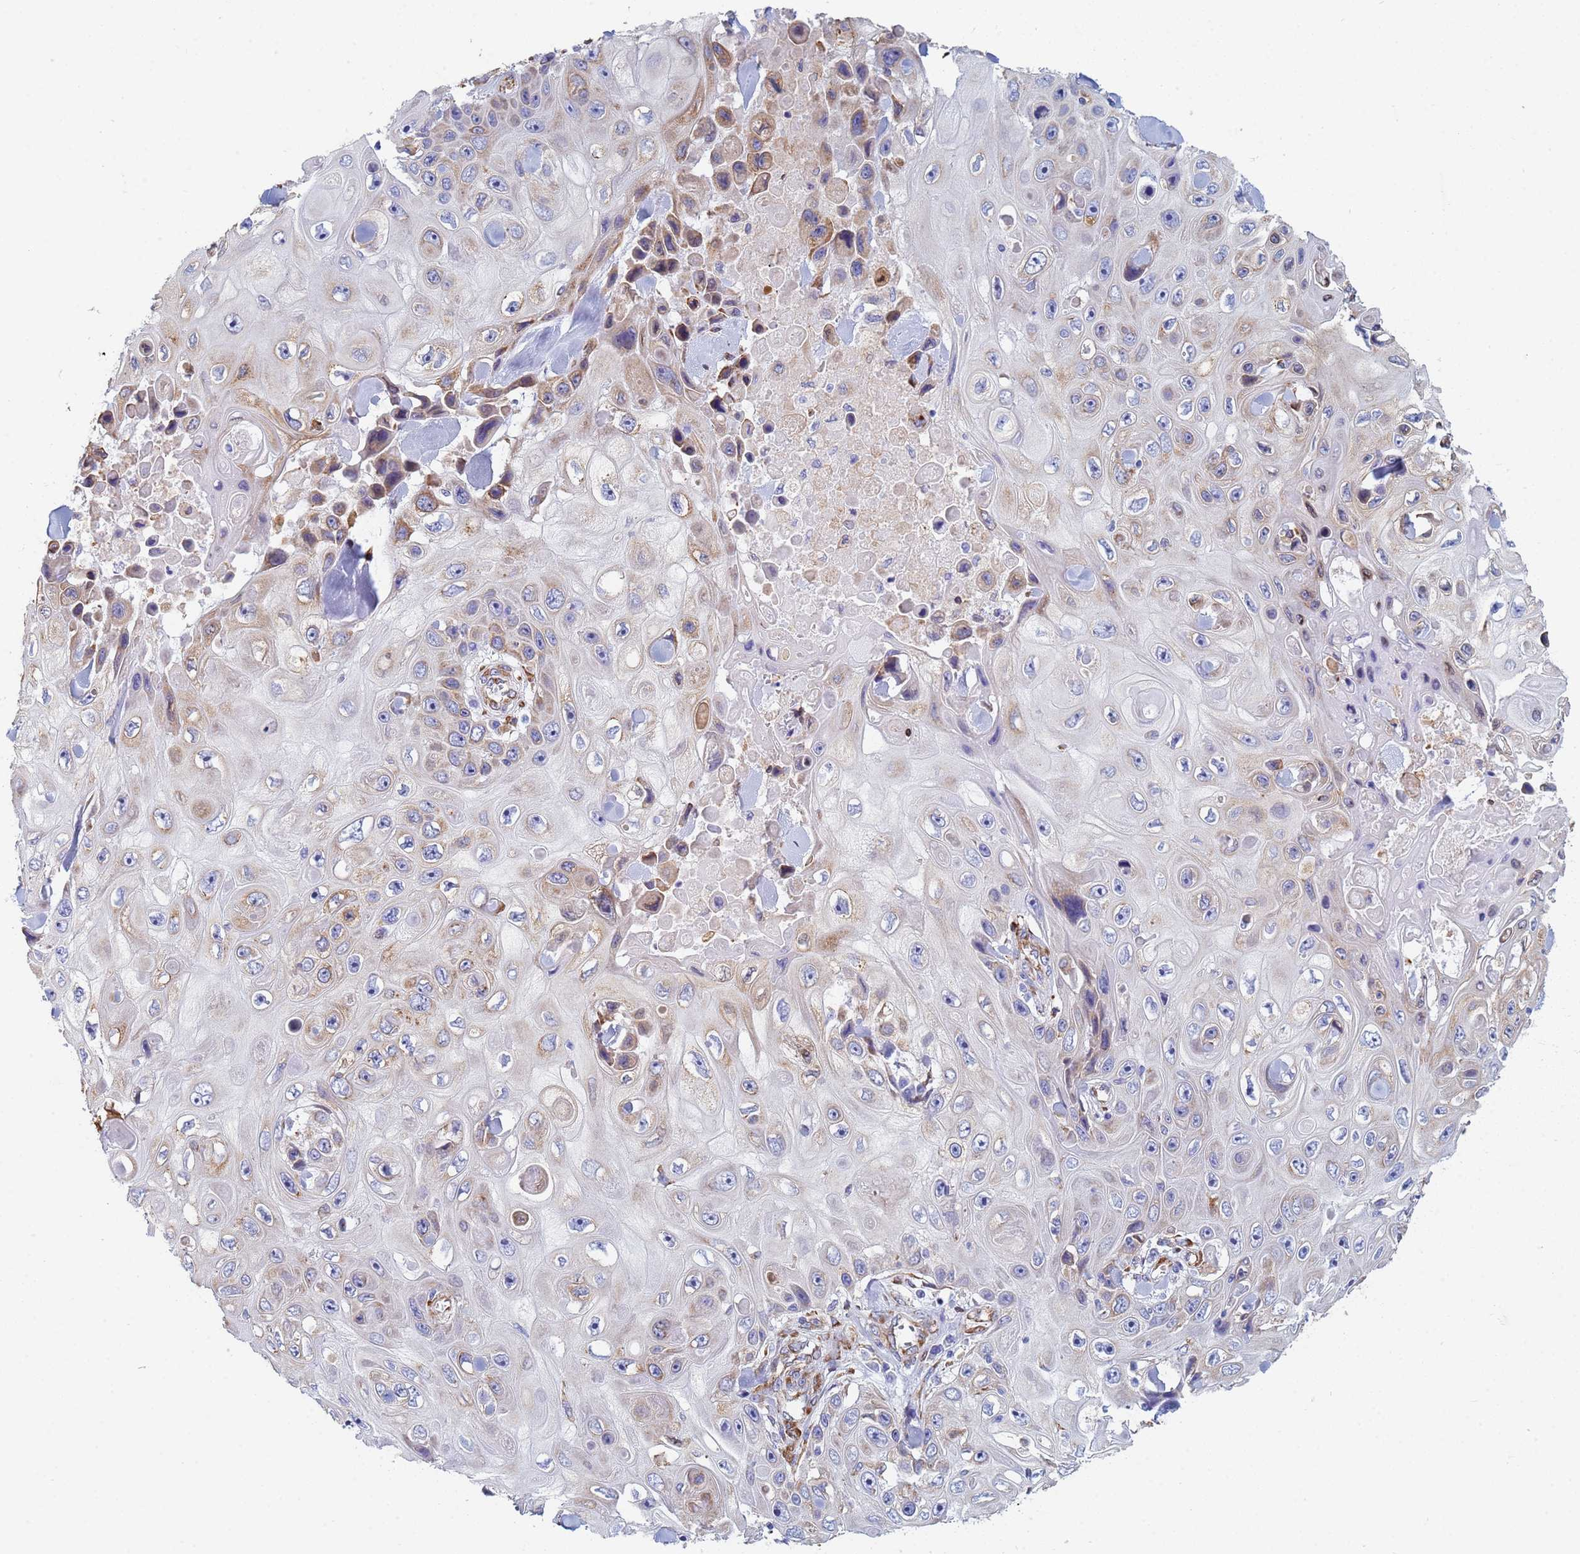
{"staining": {"intensity": "moderate", "quantity": "<25%", "location": "cytoplasmic/membranous"}, "tissue": "skin cancer", "cell_type": "Tumor cells", "image_type": "cancer", "snomed": [{"axis": "morphology", "description": "Squamous cell carcinoma, NOS"}, {"axis": "topography", "description": "Skin"}], "caption": "The image exhibits immunohistochemical staining of squamous cell carcinoma (skin). There is moderate cytoplasmic/membranous staining is identified in approximately <25% of tumor cells. (DAB (3,3'-diaminobenzidine) IHC with brightfield microscopy, high magnification).", "gene": "GDAP2", "patient": {"sex": "male", "age": 82}}